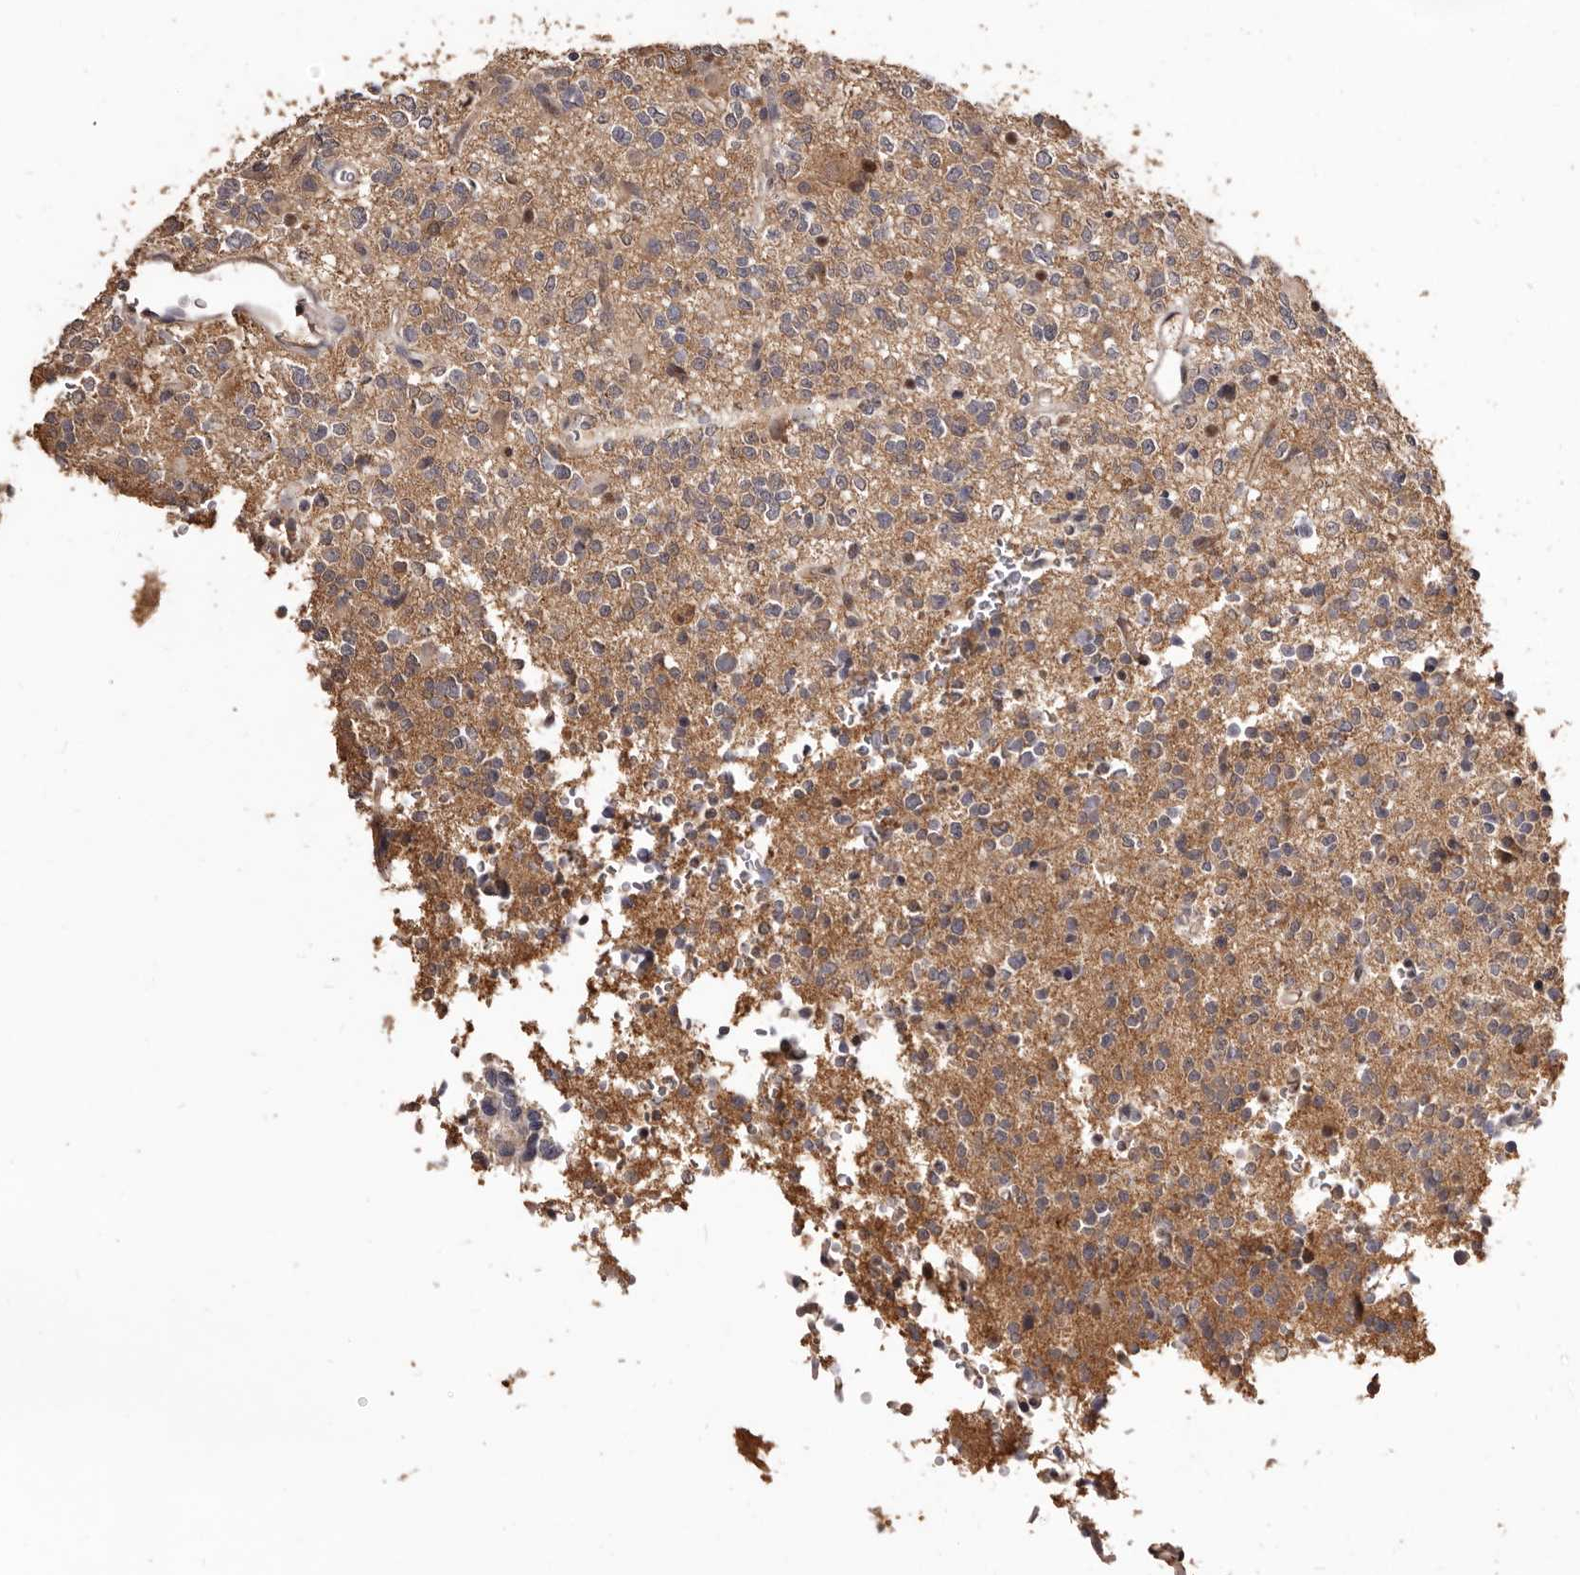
{"staining": {"intensity": "moderate", "quantity": ">75%", "location": "cytoplasmic/membranous"}, "tissue": "glioma", "cell_type": "Tumor cells", "image_type": "cancer", "snomed": [{"axis": "morphology", "description": "Glioma, malignant, High grade"}, {"axis": "topography", "description": "Brain"}], "caption": "IHC (DAB (3,3'-diaminobenzidine)) staining of malignant glioma (high-grade) exhibits moderate cytoplasmic/membranous protein positivity in about >75% of tumor cells.", "gene": "INAVA", "patient": {"sex": "female", "age": 62}}